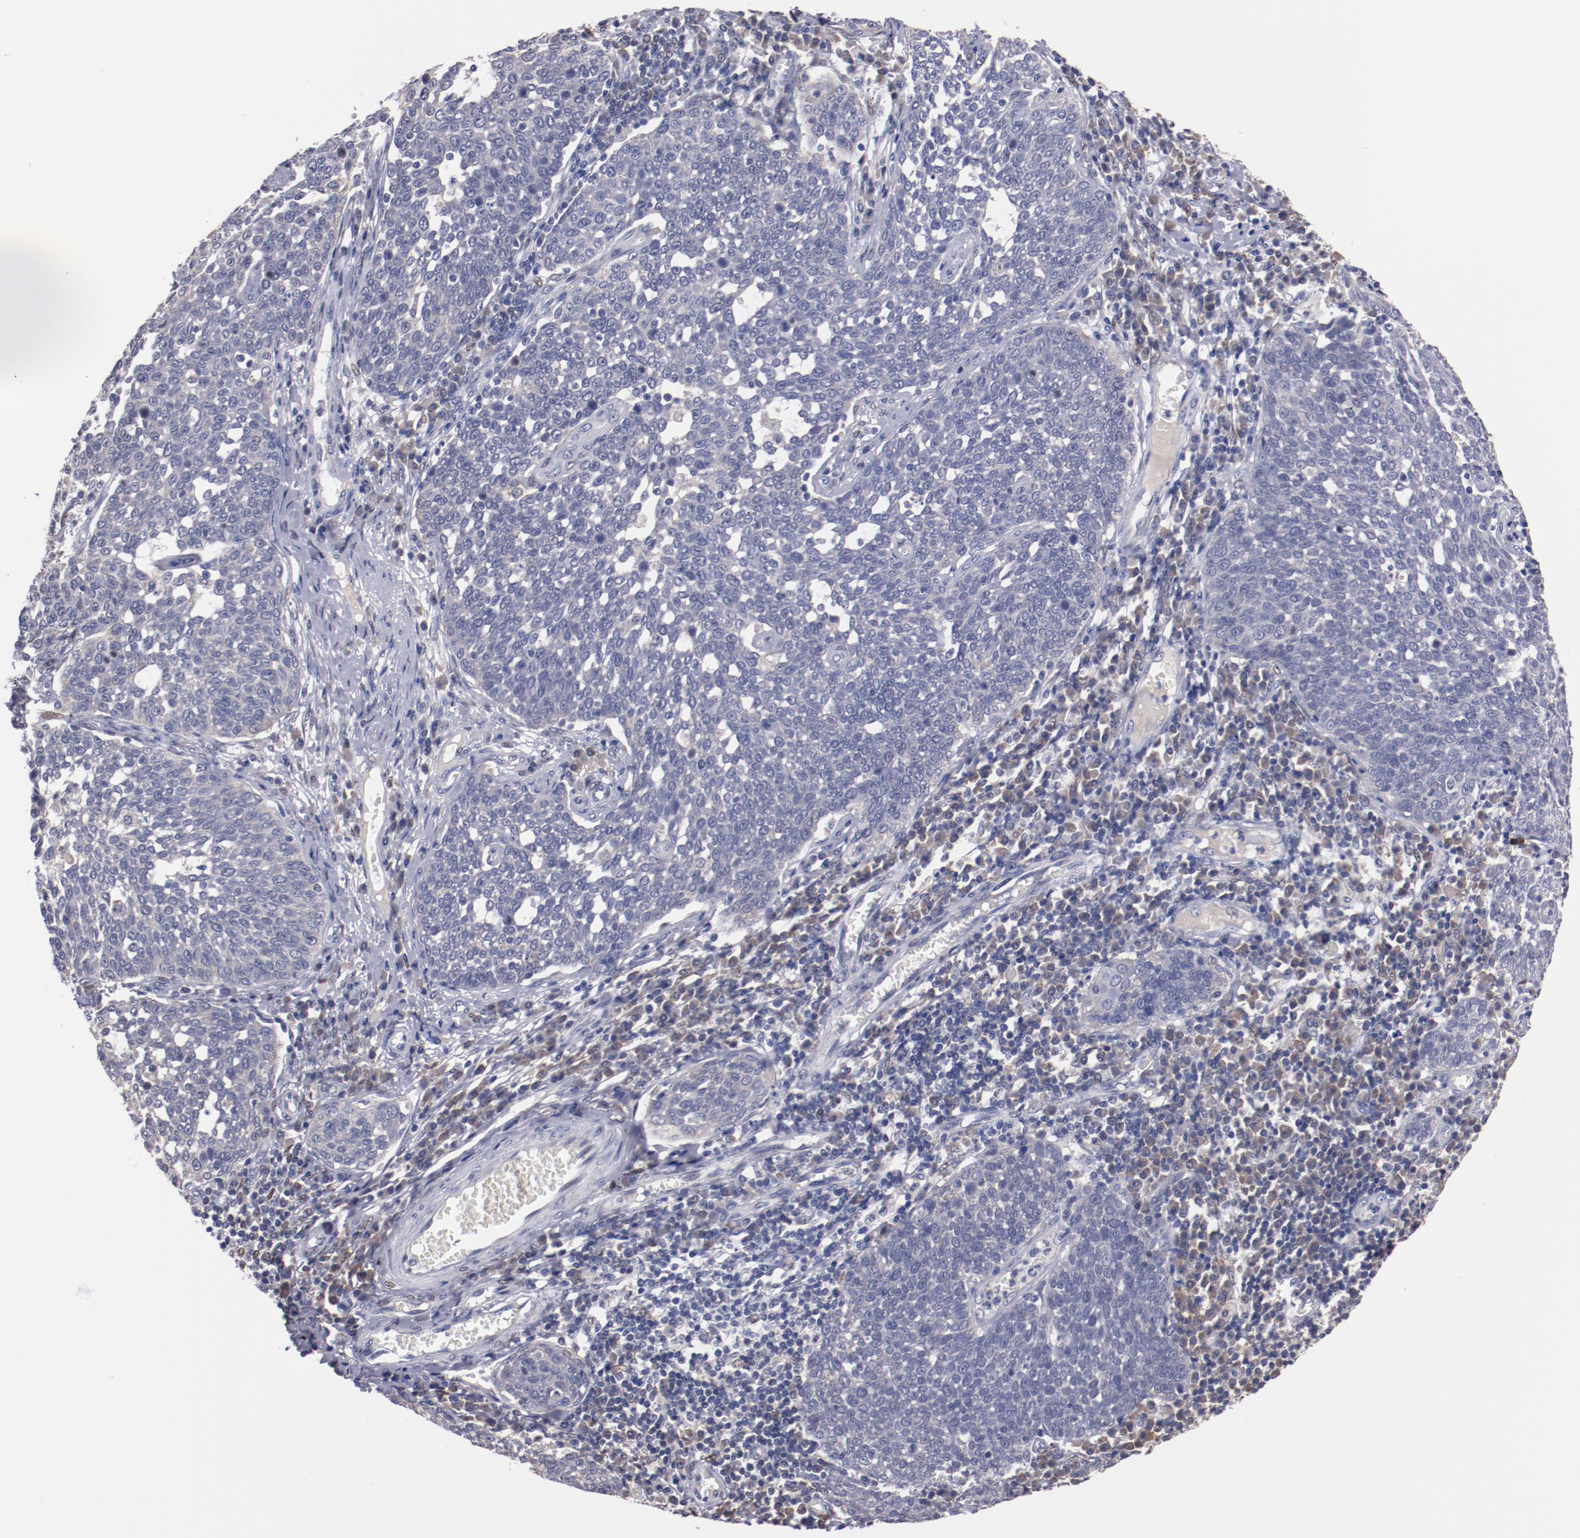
{"staining": {"intensity": "negative", "quantity": "none", "location": "none"}, "tissue": "cervical cancer", "cell_type": "Tumor cells", "image_type": "cancer", "snomed": [{"axis": "morphology", "description": "Squamous cell carcinoma, NOS"}, {"axis": "topography", "description": "Cervix"}], "caption": "This is a histopathology image of IHC staining of squamous cell carcinoma (cervical), which shows no positivity in tumor cells.", "gene": "FAM81A", "patient": {"sex": "female", "age": 34}}